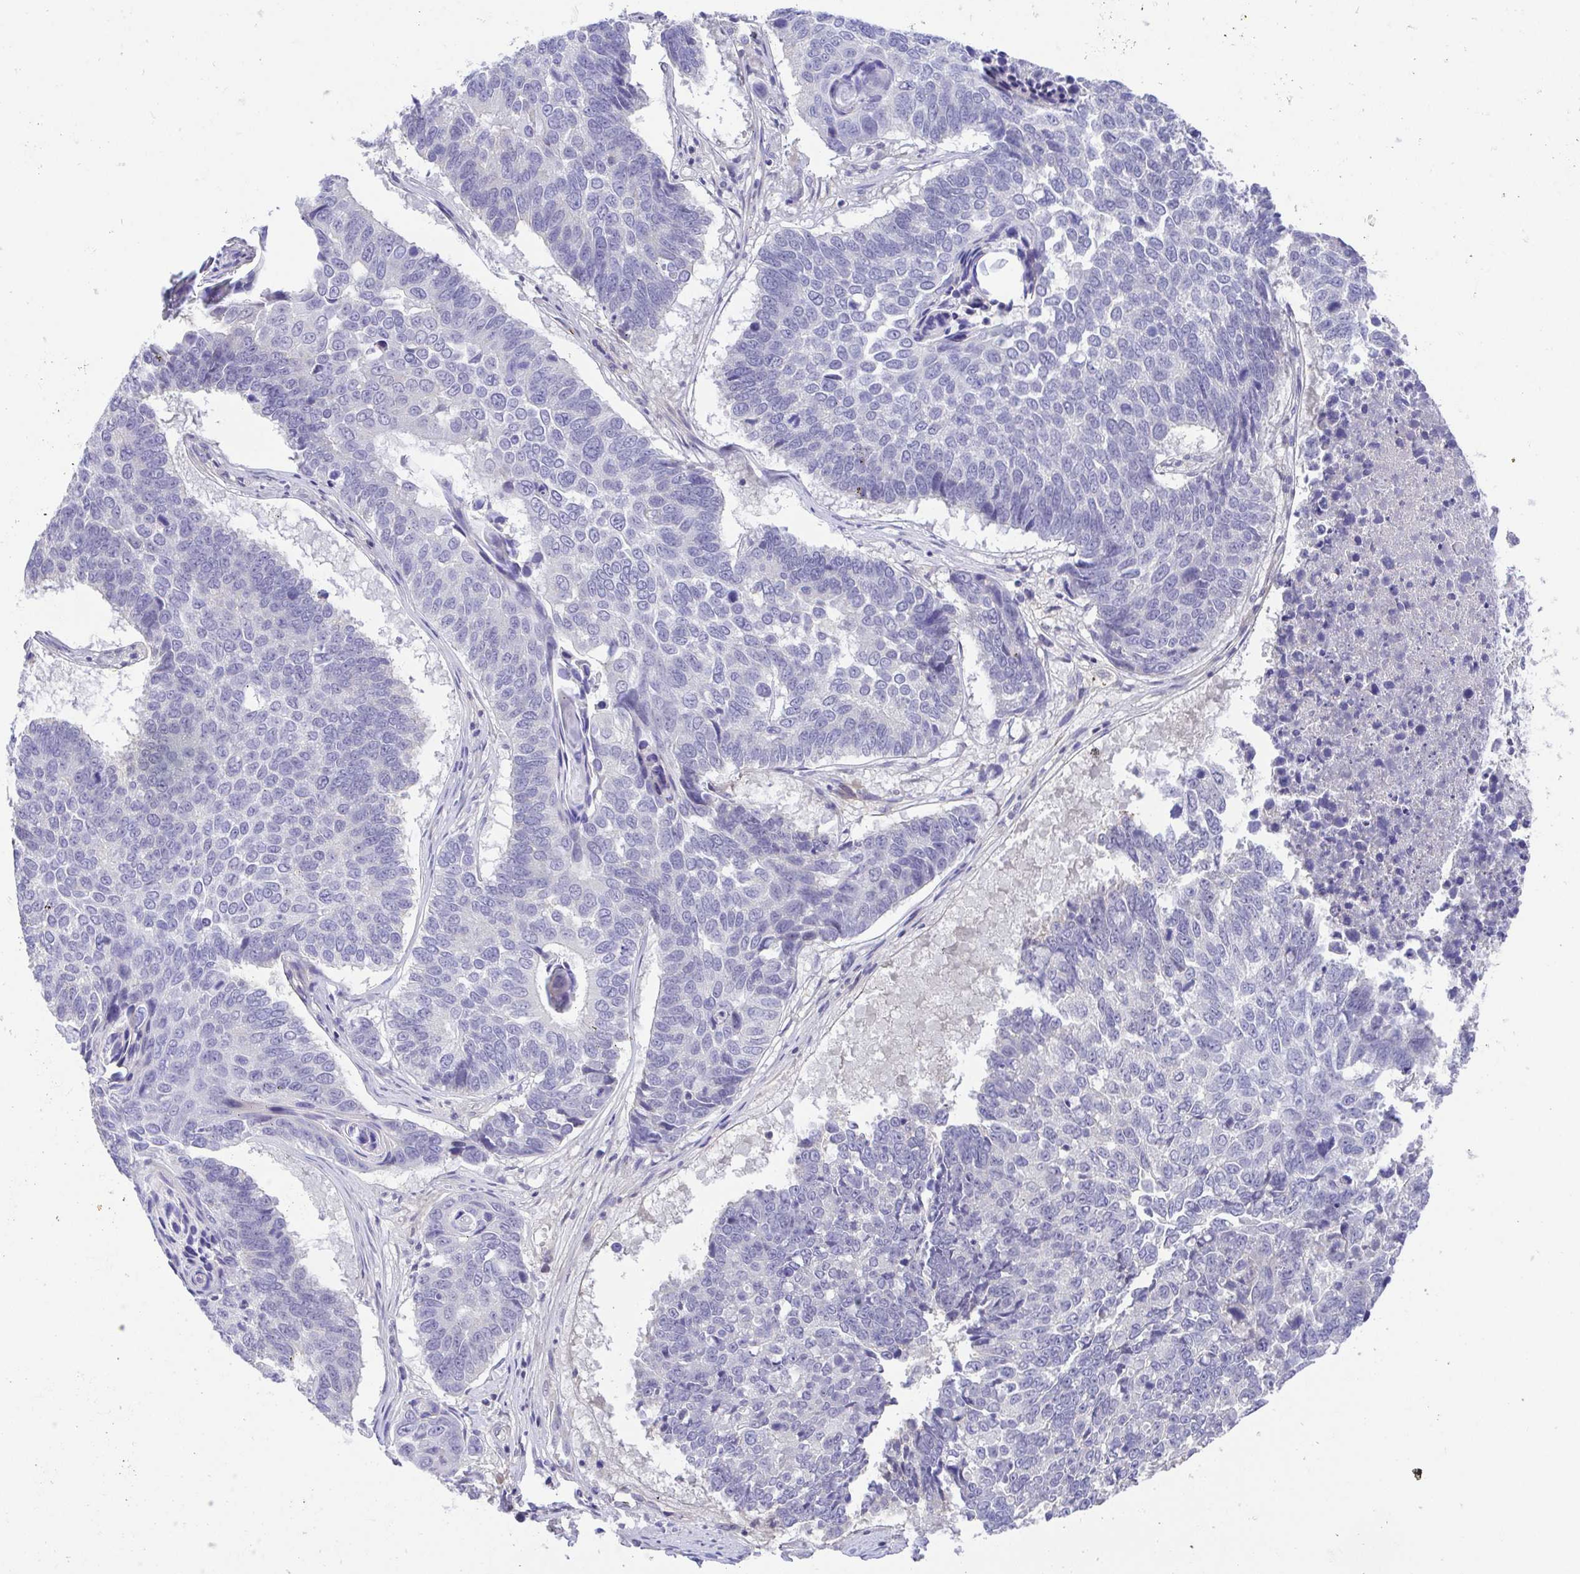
{"staining": {"intensity": "negative", "quantity": "none", "location": "none"}, "tissue": "lung cancer", "cell_type": "Tumor cells", "image_type": "cancer", "snomed": [{"axis": "morphology", "description": "Squamous cell carcinoma, NOS"}, {"axis": "topography", "description": "Lung"}], "caption": "A high-resolution image shows immunohistochemistry staining of lung cancer (squamous cell carcinoma), which exhibits no significant positivity in tumor cells.", "gene": "PRR14L", "patient": {"sex": "male", "age": 73}}